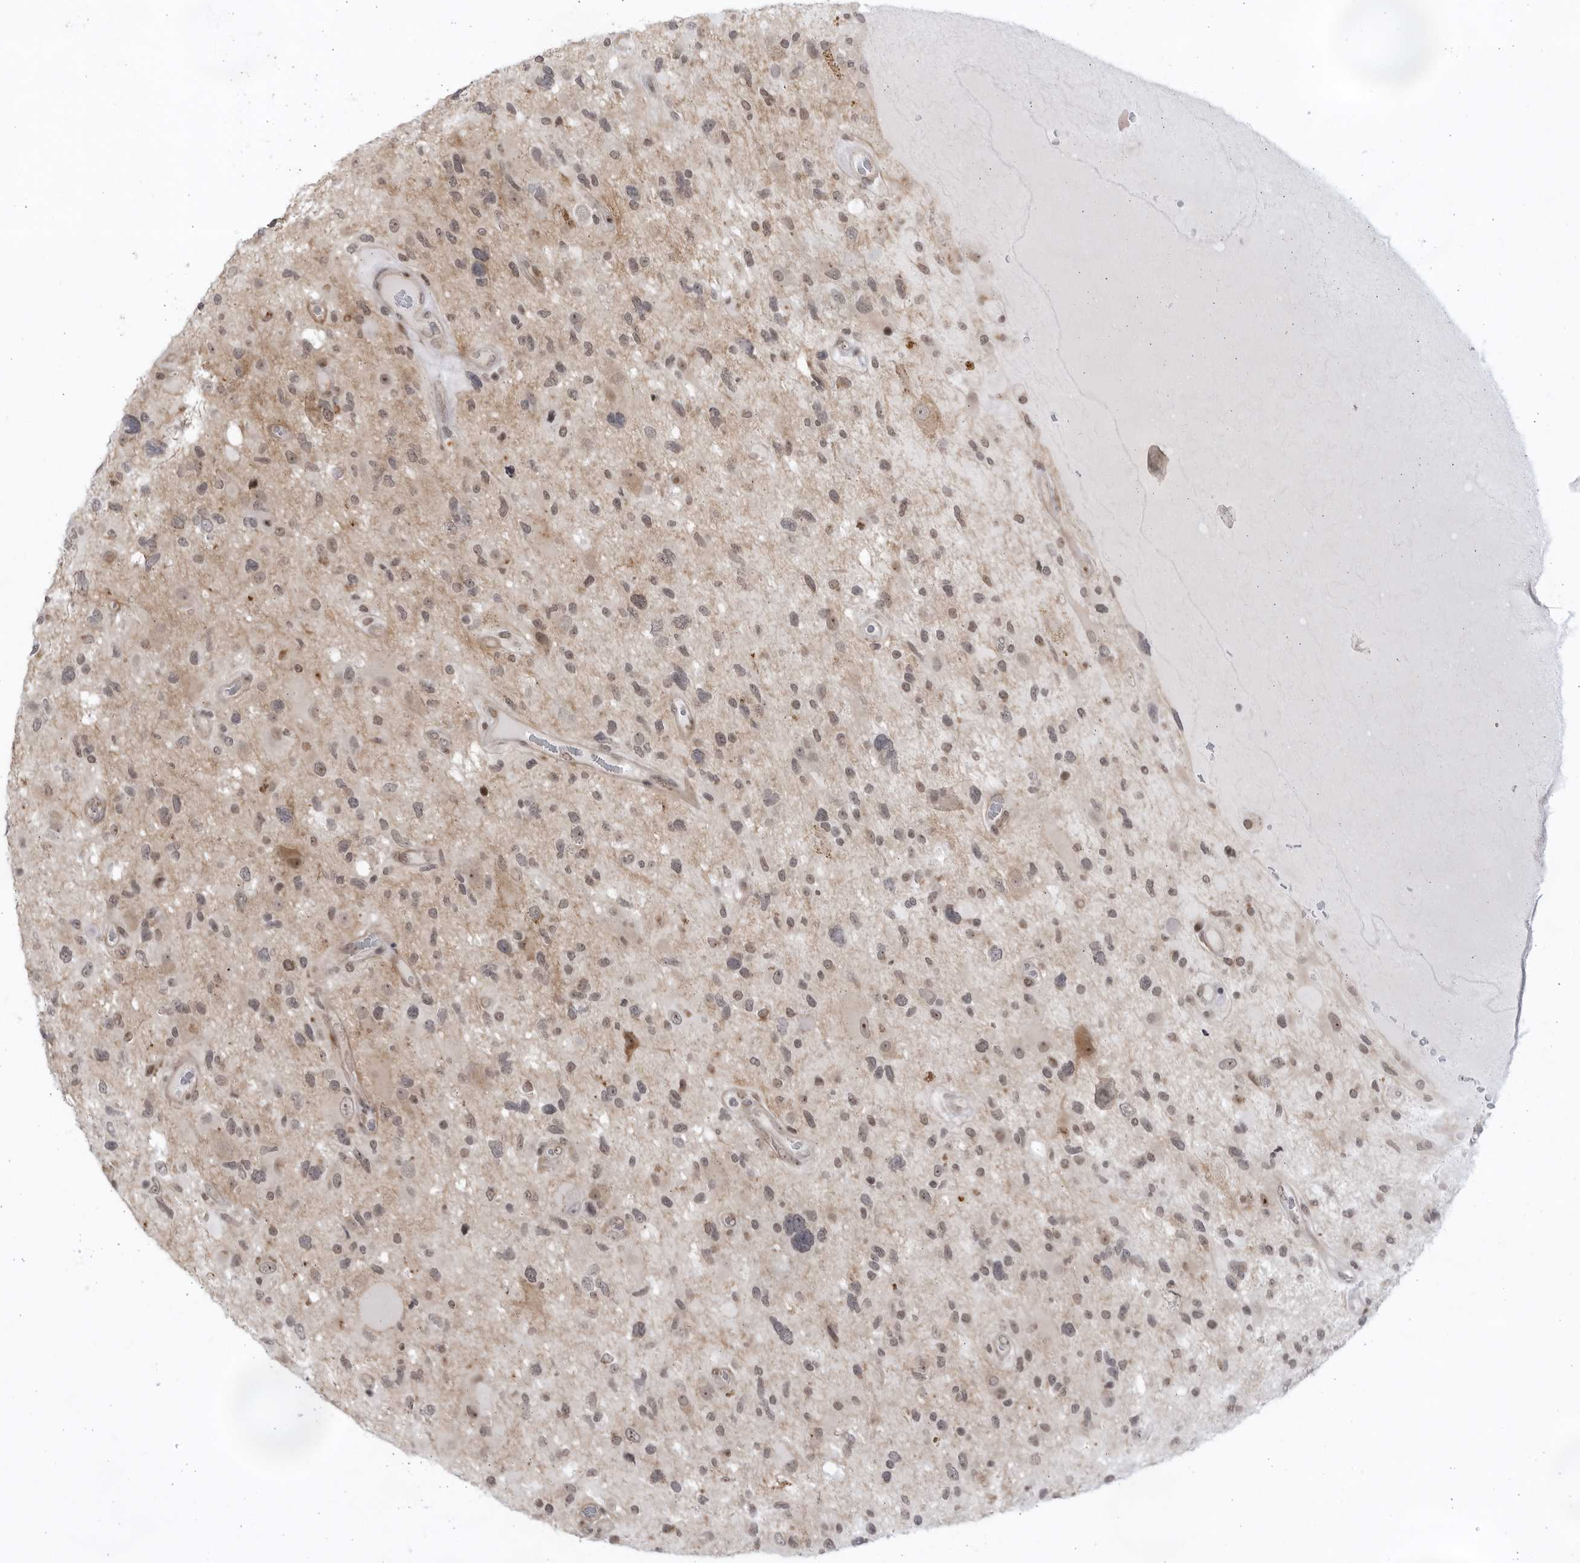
{"staining": {"intensity": "weak", "quantity": "25%-75%", "location": "nuclear"}, "tissue": "glioma", "cell_type": "Tumor cells", "image_type": "cancer", "snomed": [{"axis": "morphology", "description": "Glioma, malignant, High grade"}, {"axis": "topography", "description": "Brain"}], "caption": "This photomicrograph reveals IHC staining of human high-grade glioma (malignant), with low weak nuclear positivity in about 25%-75% of tumor cells.", "gene": "ITGB3BP", "patient": {"sex": "male", "age": 33}}